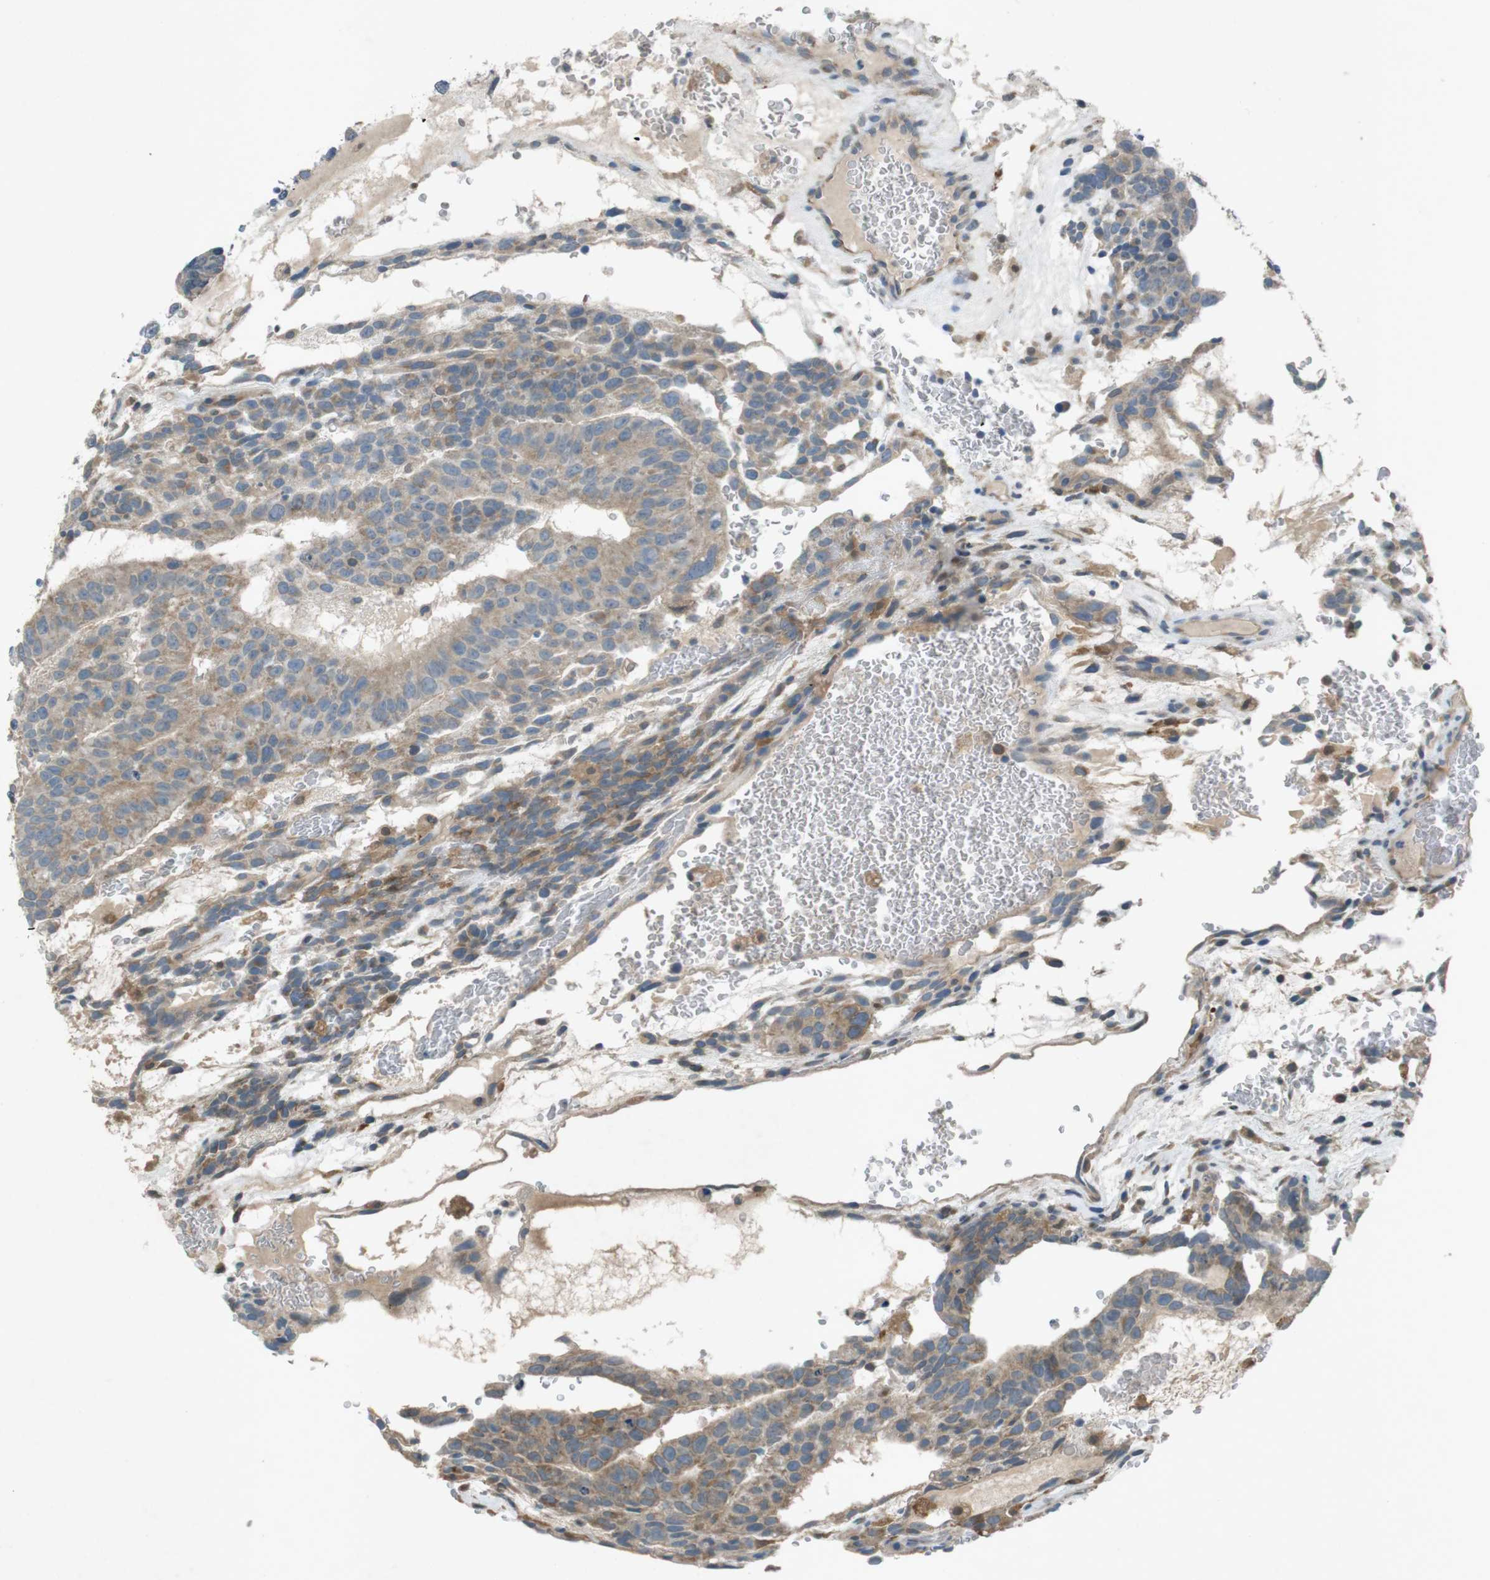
{"staining": {"intensity": "moderate", "quantity": ">75%", "location": "cytoplasmic/membranous"}, "tissue": "testis cancer", "cell_type": "Tumor cells", "image_type": "cancer", "snomed": [{"axis": "morphology", "description": "Seminoma, NOS"}, {"axis": "morphology", "description": "Carcinoma, Embryonal, NOS"}, {"axis": "topography", "description": "Testis"}], "caption": "This is an image of IHC staining of testis cancer (embryonal carcinoma), which shows moderate positivity in the cytoplasmic/membranous of tumor cells.", "gene": "TMEM41B", "patient": {"sex": "male", "age": 52}}